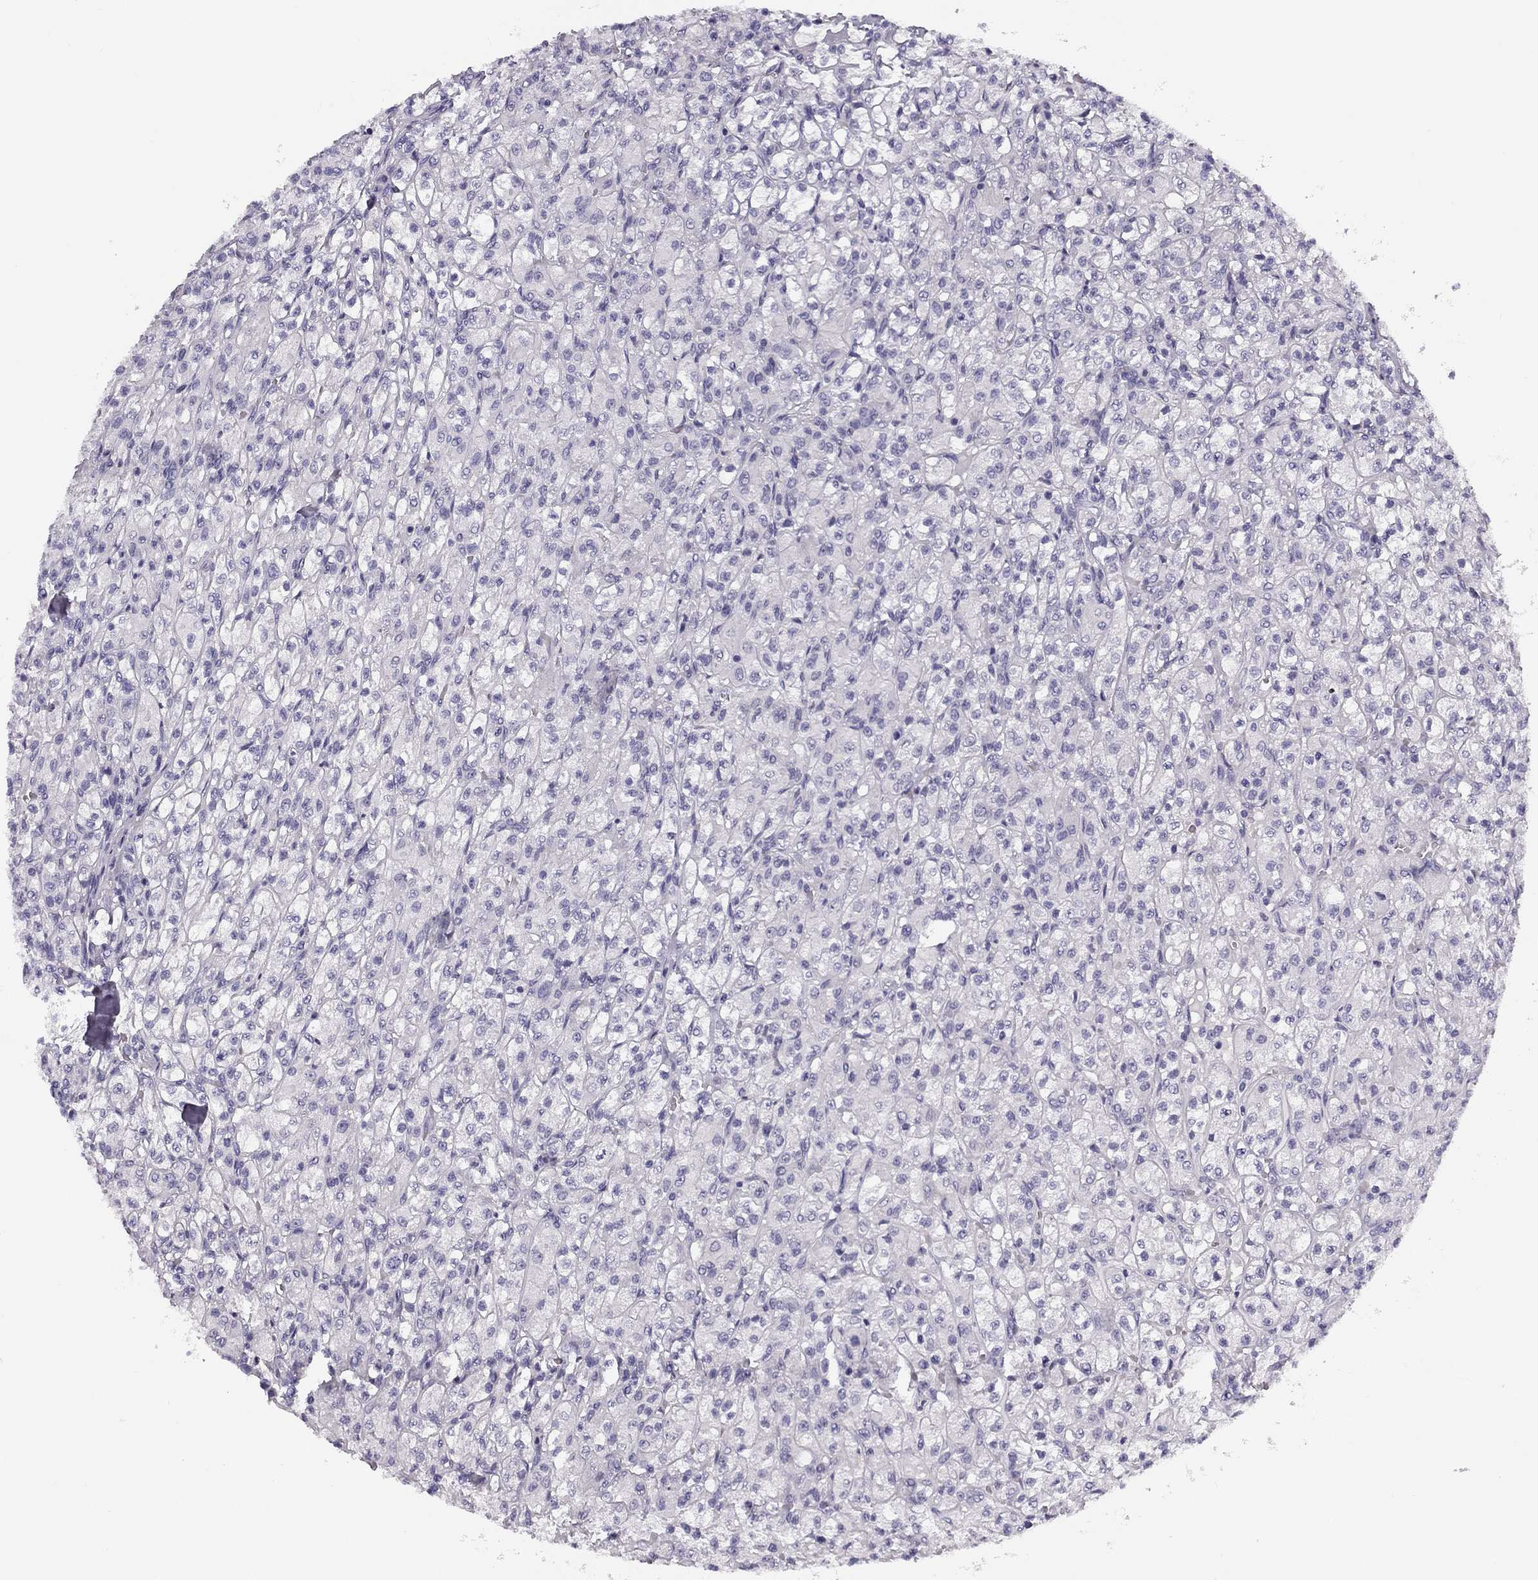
{"staining": {"intensity": "negative", "quantity": "none", "location": "none"}, "tissue": "renal cancer", "cell_type": "Tumor cells", "image_type": "cancer", "snomed": [{"axis": "morphology", "description": "Adenocarcinoma, NOS"}, {"axis": "topography", "description": "Kidney"}], "caption": "IHC photomicrograph of adenocarcinoma (renal) stained for a protein (brown), which exhibits no expression in tumor cells.", "gene": "MC5R", "patient": {"sex": "female", "age": 70}}